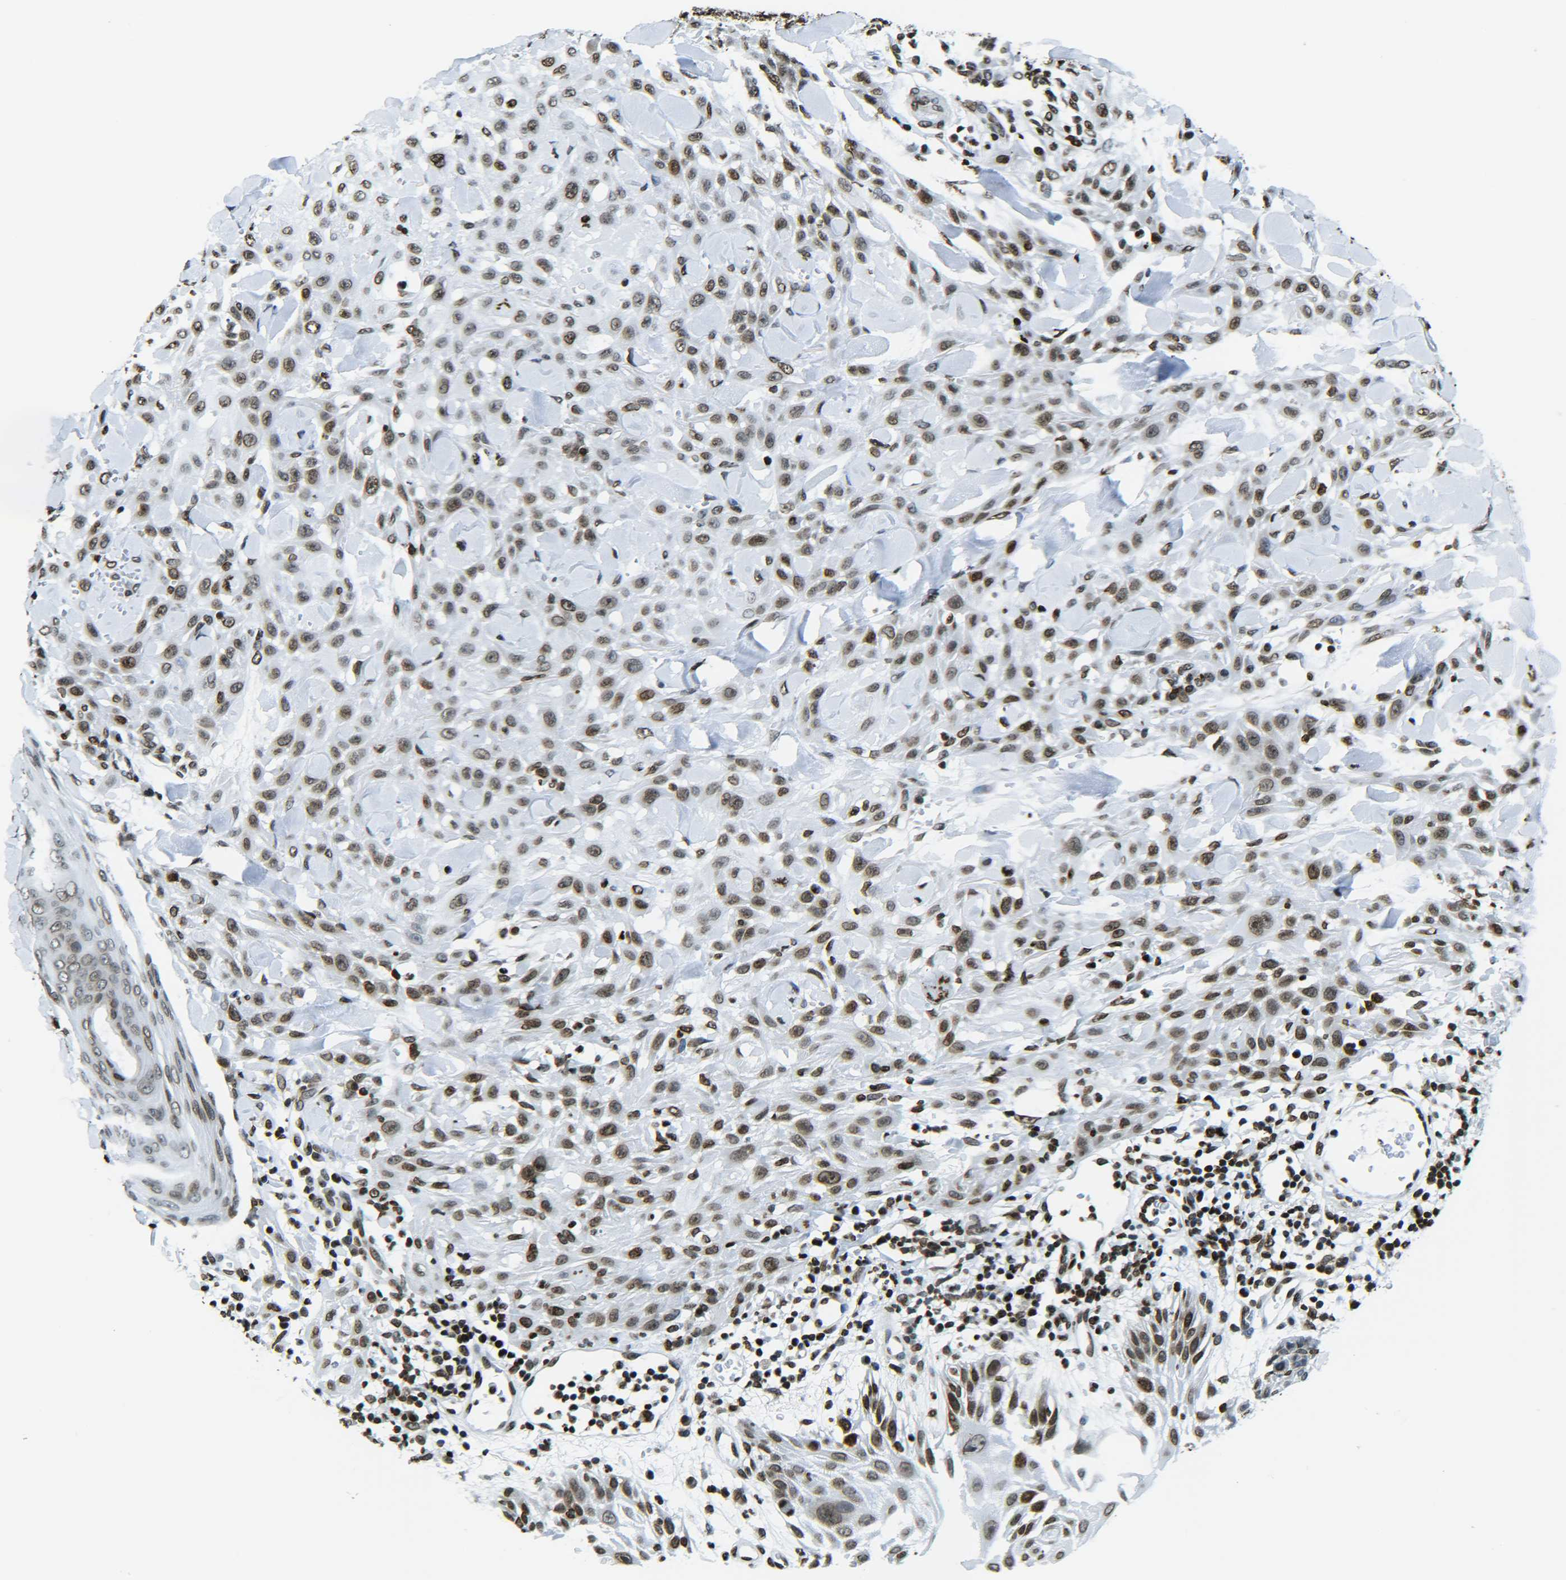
{"staining": {"intensity": "moderate", "quantity": ">75%", "location": "nuclear"}, "tissue": "skin cancer", "cell_type": "Tumor cells", "image_type": "cancer", "snomed": [{"axis": "morphology", "description": "Squamous cell carcinoma, NOS"}, {"axis": "topography", "description": "Skin"}], "caption": "Immunohistochemical staining of human skin cancer (squamous cell carcinoma) reveals moderate nuclear protein expression in approximately >75% of tumor cells.", "gene": "H2AX", "patient": {"sex": "male", "age": 24}}